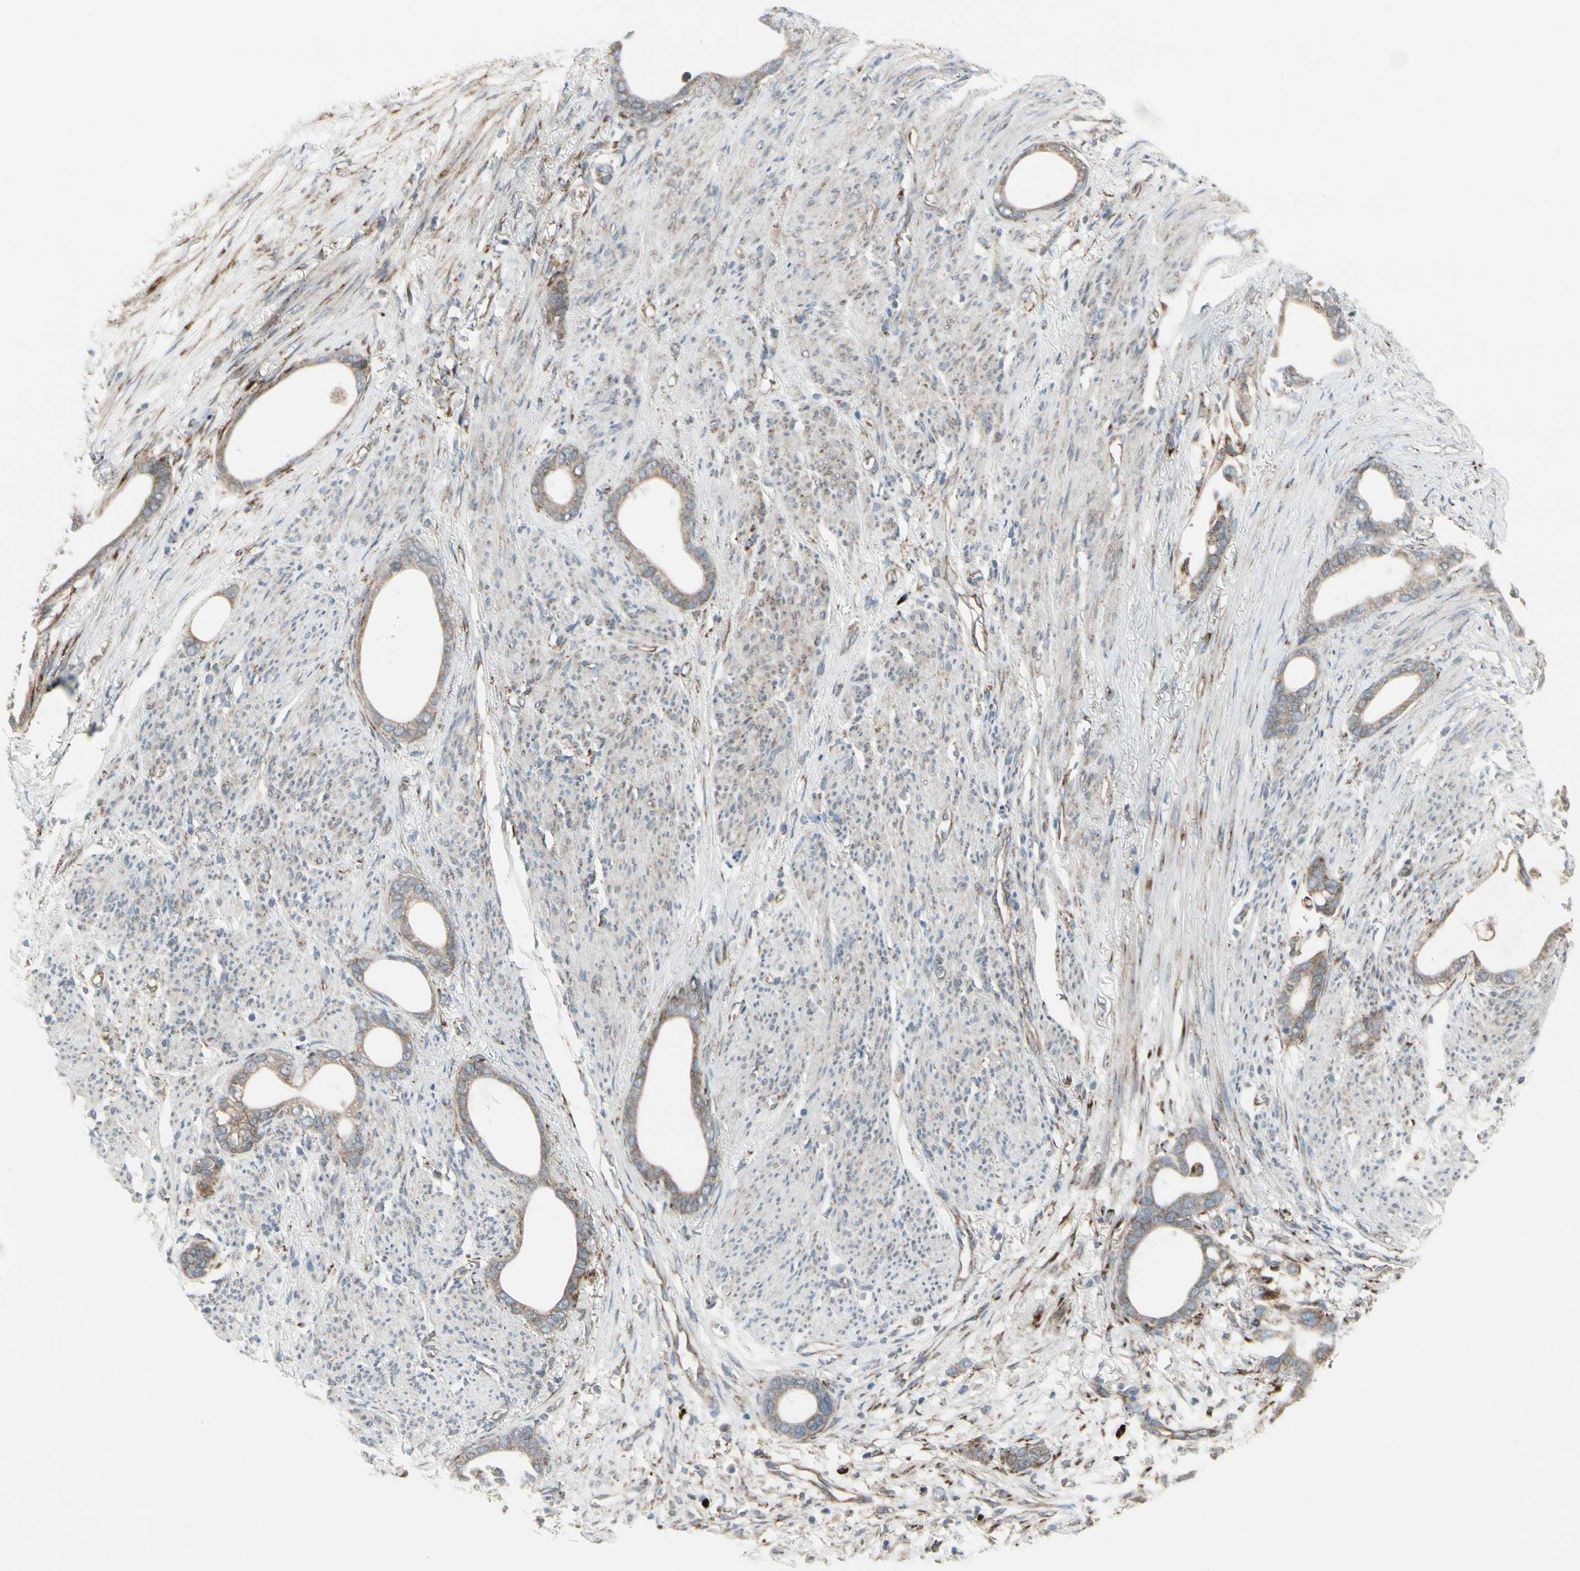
{"staining": {"intensity": "weak", "quantity": ">75%", "location": "cytoplasmic/membranous"}, "tissue": "stomach cancer", "cell_type": "Tumor cells", "image_type": "cancer", "snomed": [{"axis": "morphology", "description": "Adenocarcinoma, NOS"}, {"axis": "topography", "description": "Stomach"}], "caption": "The micrograph shows staining of stomach cancer, revealing weak cytoplasmic/membranous protein expression (brown color) within tumor cells.", "gene": "FNDC3A", "patient": {"sex": "female", "age": 75}}